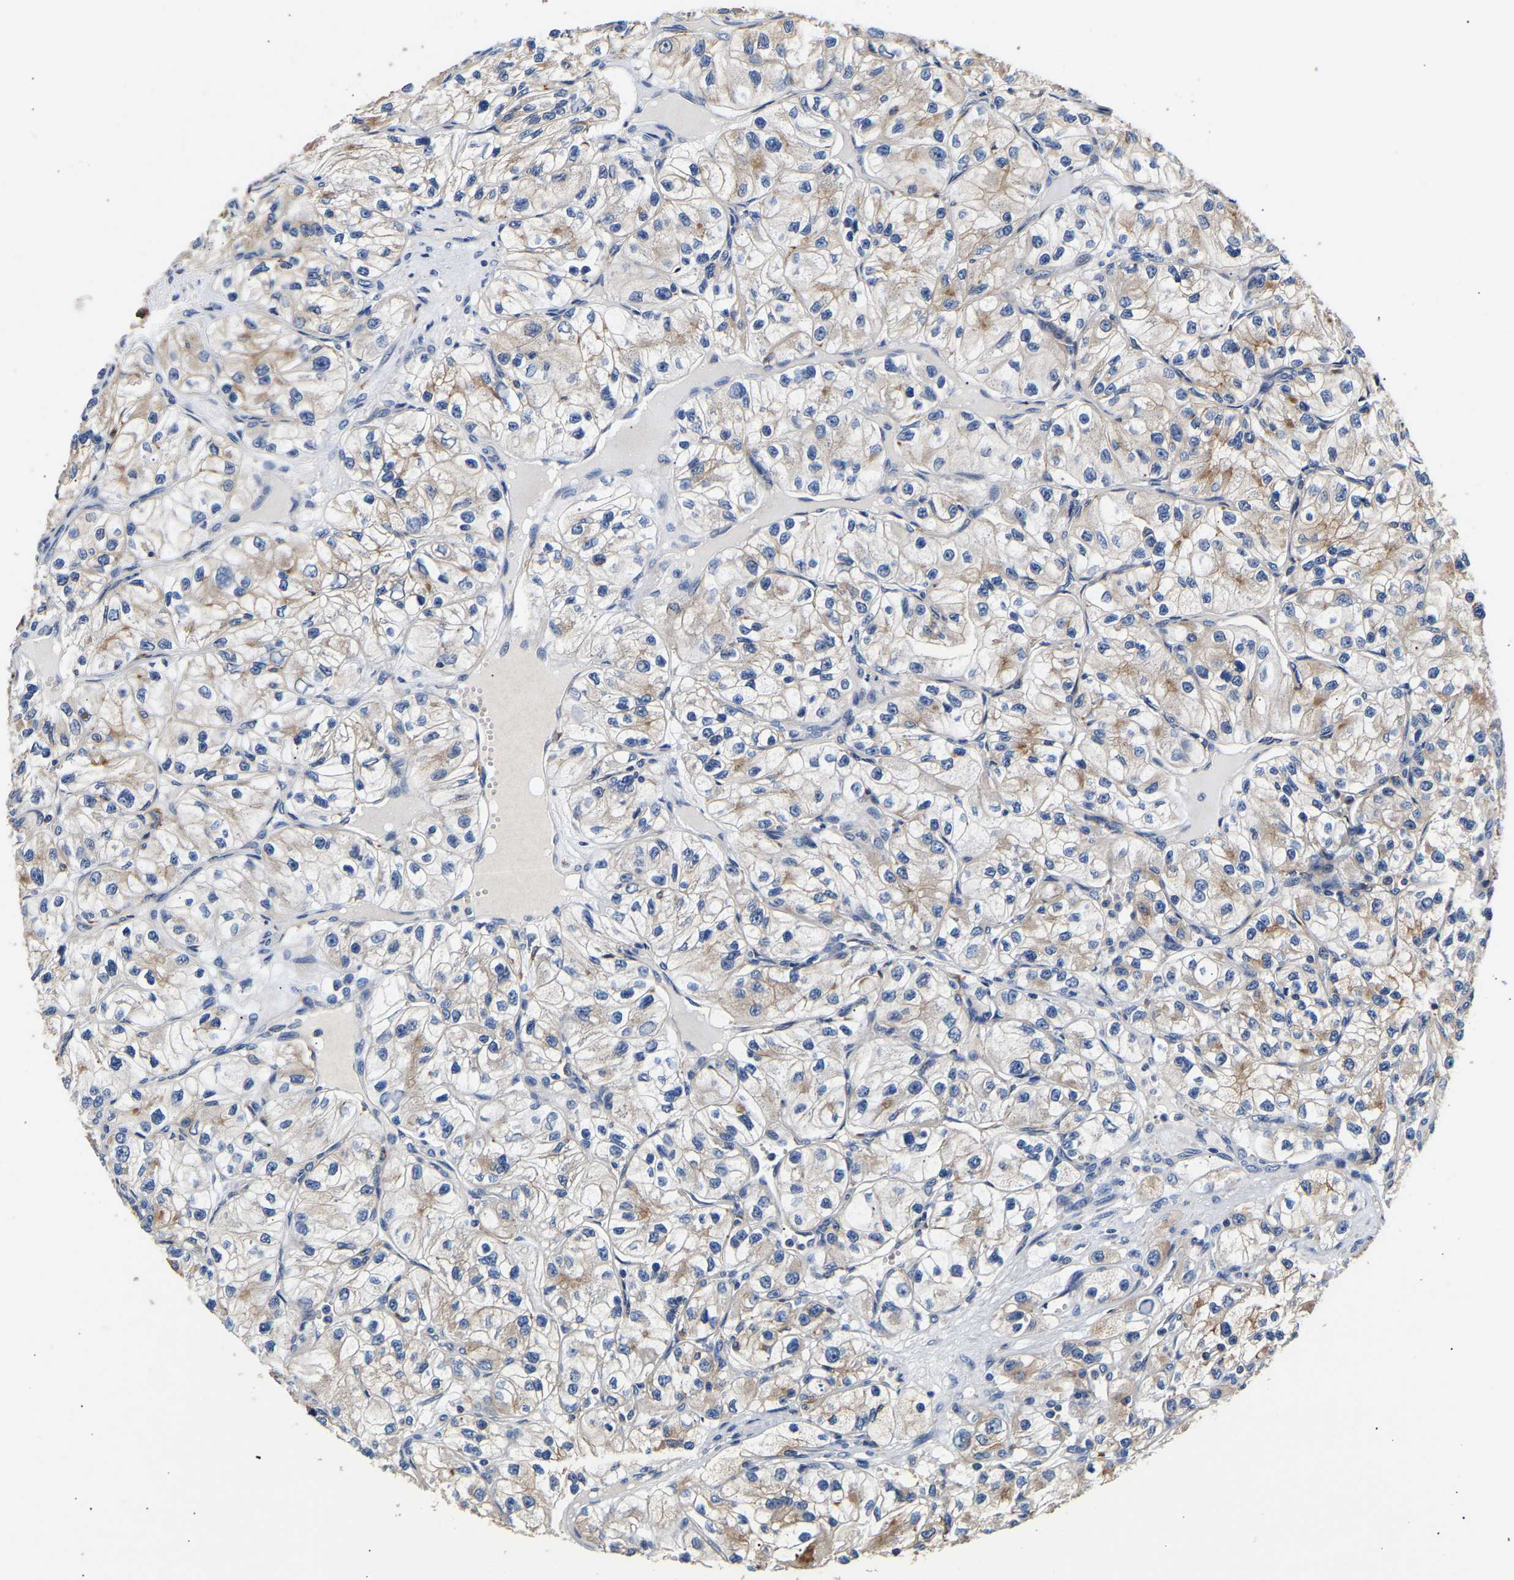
{"staining": {"intensity": "strong", "quantity": "25%-75%", "location": "cytoplasmic/membranous"}, "tissue": "renal cancer", "cell_type": "Tumor cells", "image_type": "cancer", "snomed": [{"axis": "morphology", "description": "Adenocarcinoma, NOS"}, {"axis": "topography", "description": "Kidney"}], "caption": "This histopathology image demonstrates IHC staining of renal cancer, with high strong cytoplasmic/membranous positivity in about 25%-75% of tumor cells.", "gene": "LRBA", "patient": {"sex": "female", "age": 57}}